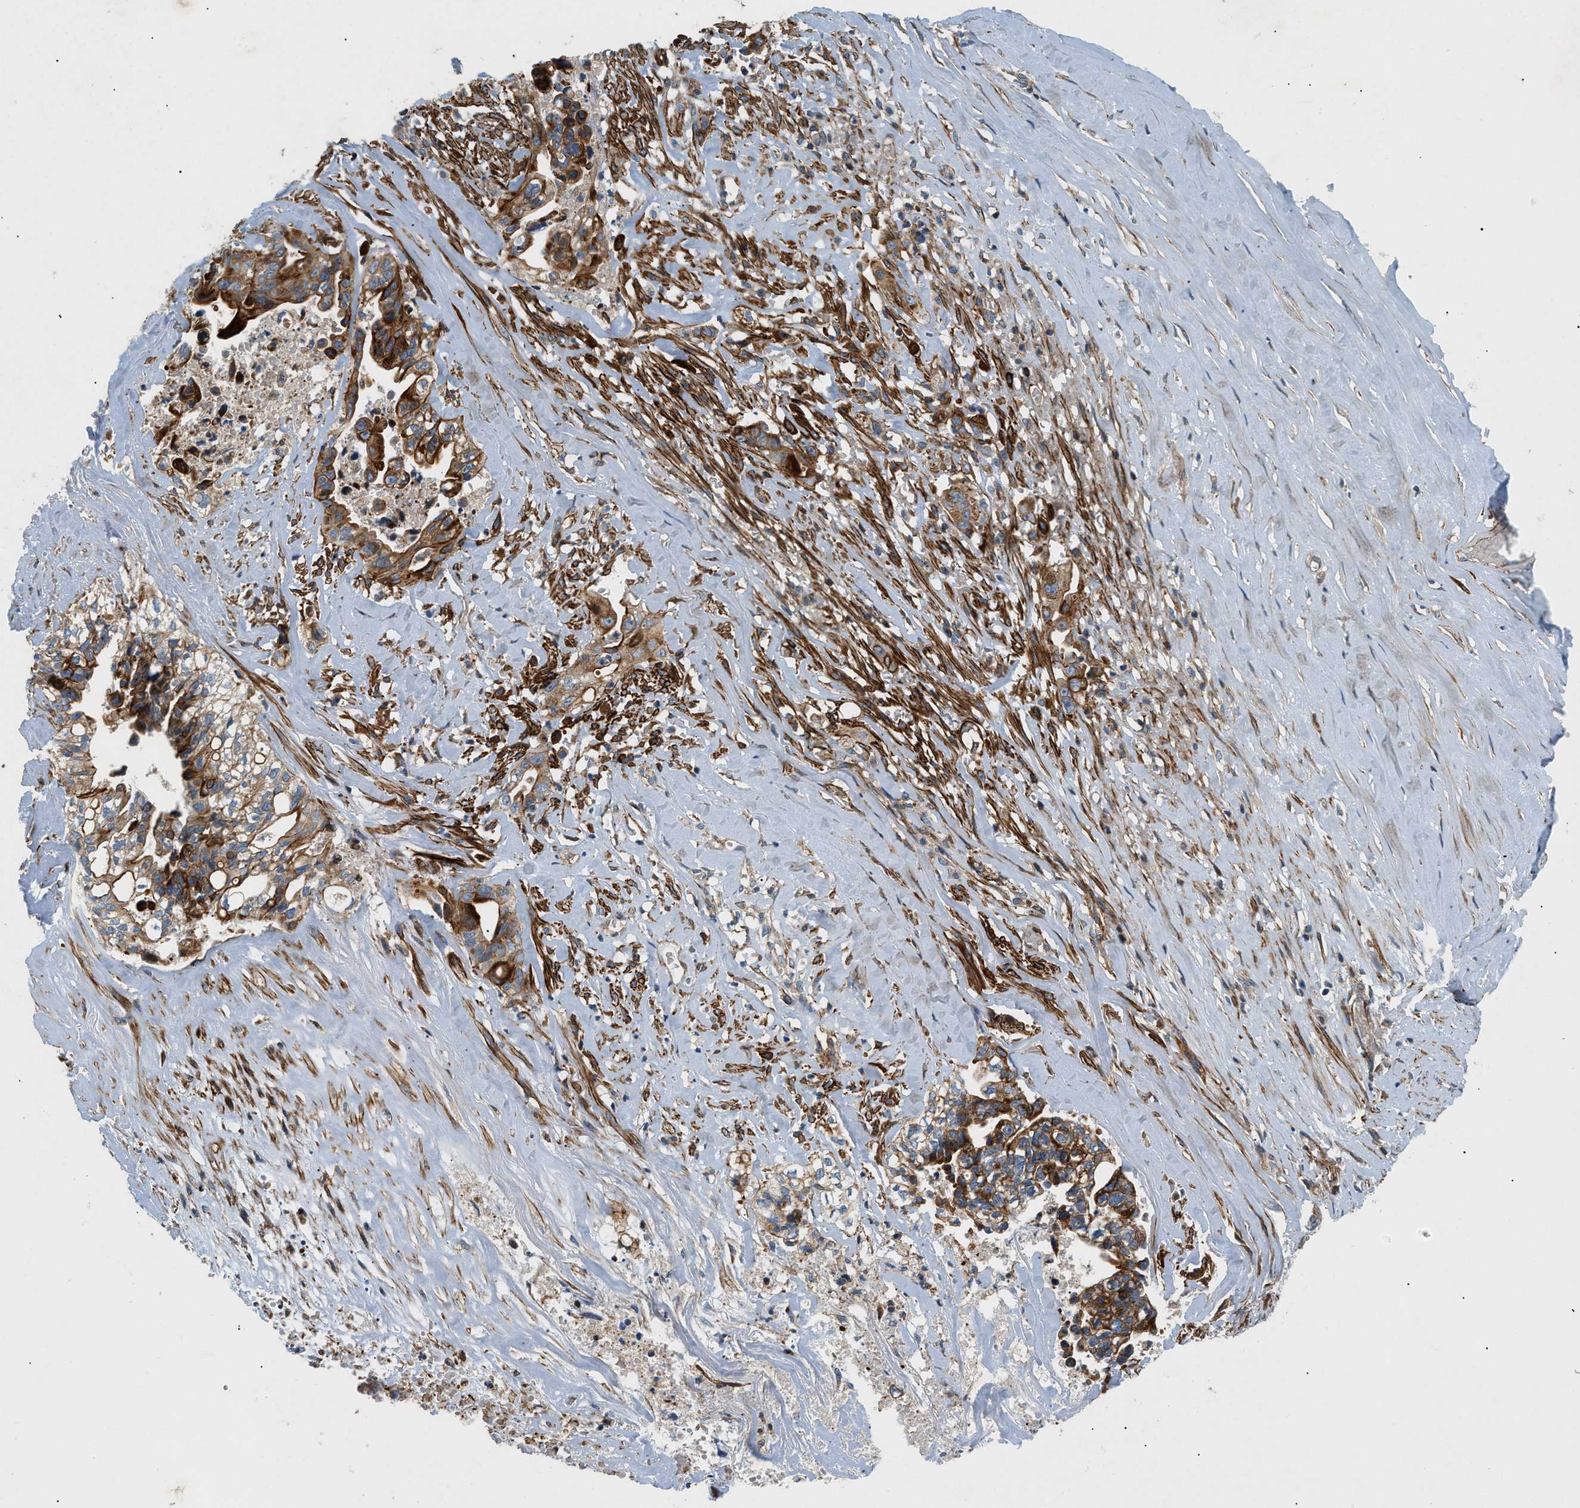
{"staining": {"intensity": "strong", "quantity": ">75%", "location": "cytoplasmic/membranous"}, "tissue": "liver cancer", "cell_type": "Tumor cells", "image_type": "cancer", "snomed": [{"axis": "morphology", "description": "Cholangiocarcinoma"}, {"axis": "topography", "description": "Liver"}], "caption": "Liver cancer (cholangiocarcinoma) stained for a protein (brown) exhibits strong cytoplasmic/membranous positive positivity in about >75% of tumor cells.", "gene": "DHODH", "patient": {"sex": "female", "age": 70}}